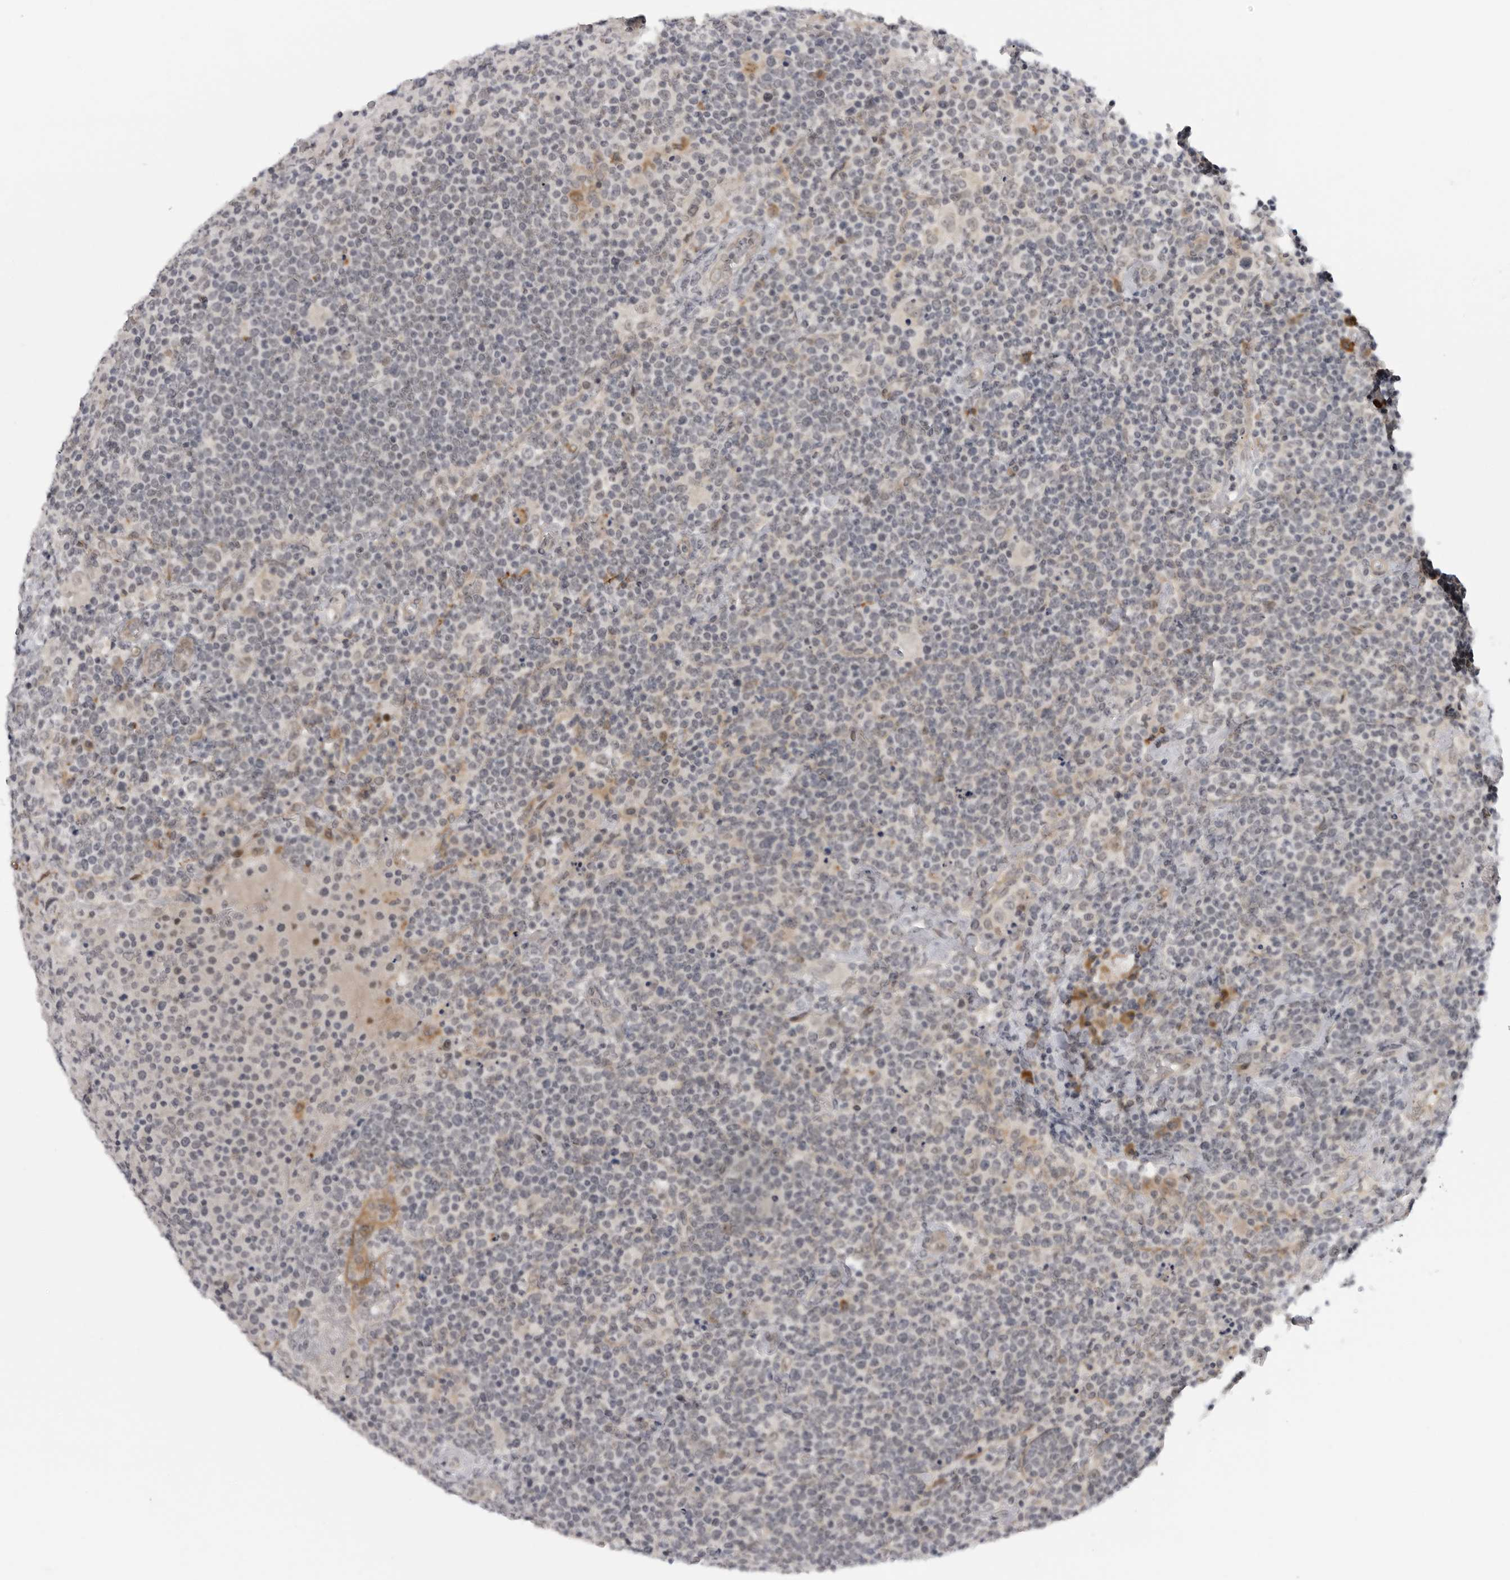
{"staining": {"intensity": "weak", "quantity": "25%-75%", "location": "nuclear"}, "tissue": "lymphoma", "cell_type": "Tumor cells", "image_type": "cancer", "snomed": [{"axis": "morphology", "description": "Malignant lymphoma, non-Hodgkin's type, High grade"}, {"axis": "topography", "description": "Lymph node"}], "caption": "This image exhibits immunohistochemistry staining of human high-grade malignant lymphoma, non-Hodgkin's type, with low weak nuclear positivity in about 25%-75% of tumor cells.", "gene": "ALPK2", "patient": {"sex": "male", "age": 61}}